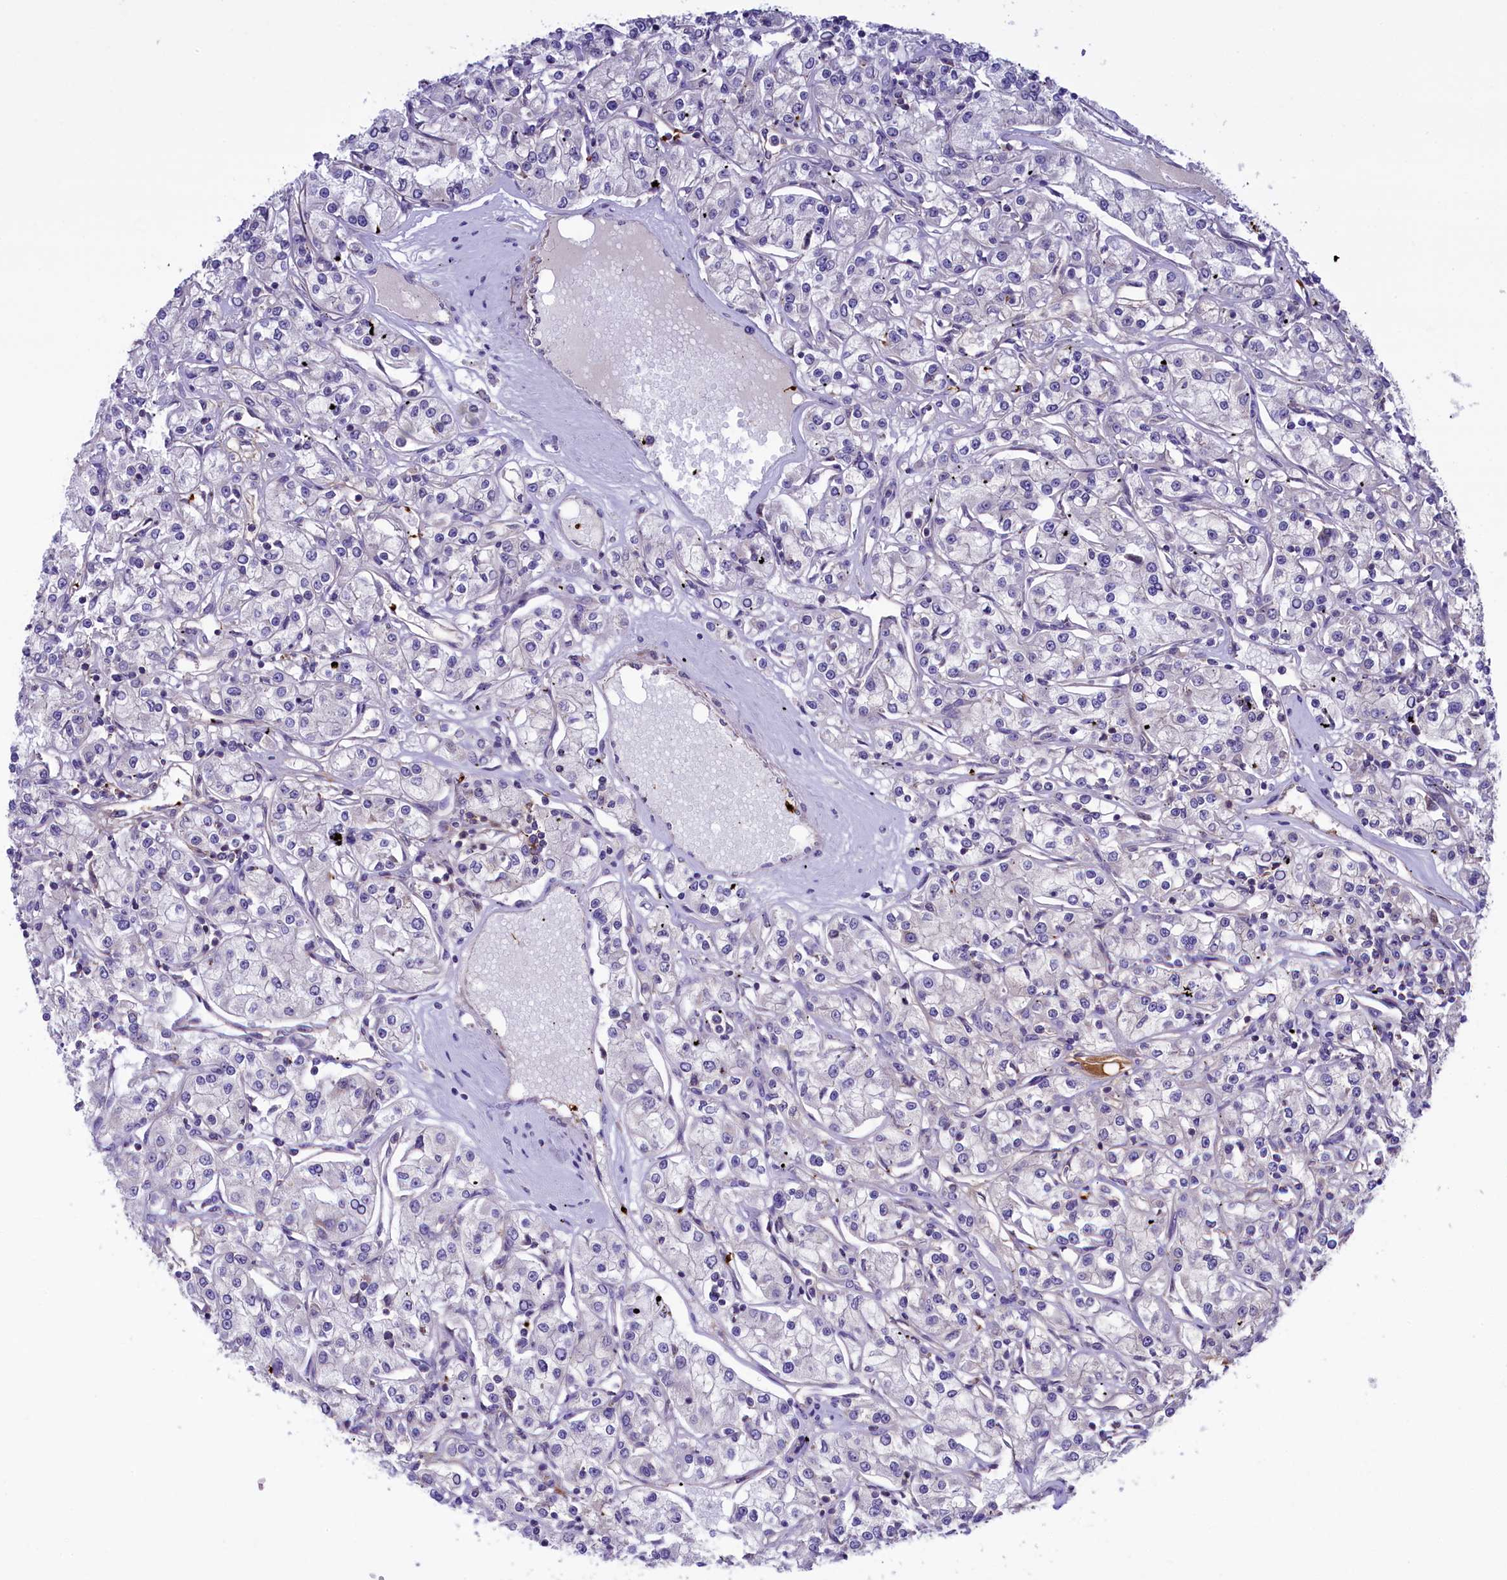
{"staining": {"intensity": "negative", "quantity": "none", "location": "none"}, "tissue": "renal cancer", "cell_type": "Tumor cells", "image_type": "cancer", "snomed": [{"axis": "morphology", "description": "Adenocarcinoma, NOS"}, {"axis": "topography", "description": "Kidney"}], "caption": "Tumor cells show no significant positivity in renal cancer (adenocarcinoma). (DAB immunohistochemistry (IHC), high magnification).", "gene": "HEATR3", "patient": {"sex": "female", "age": 59}}